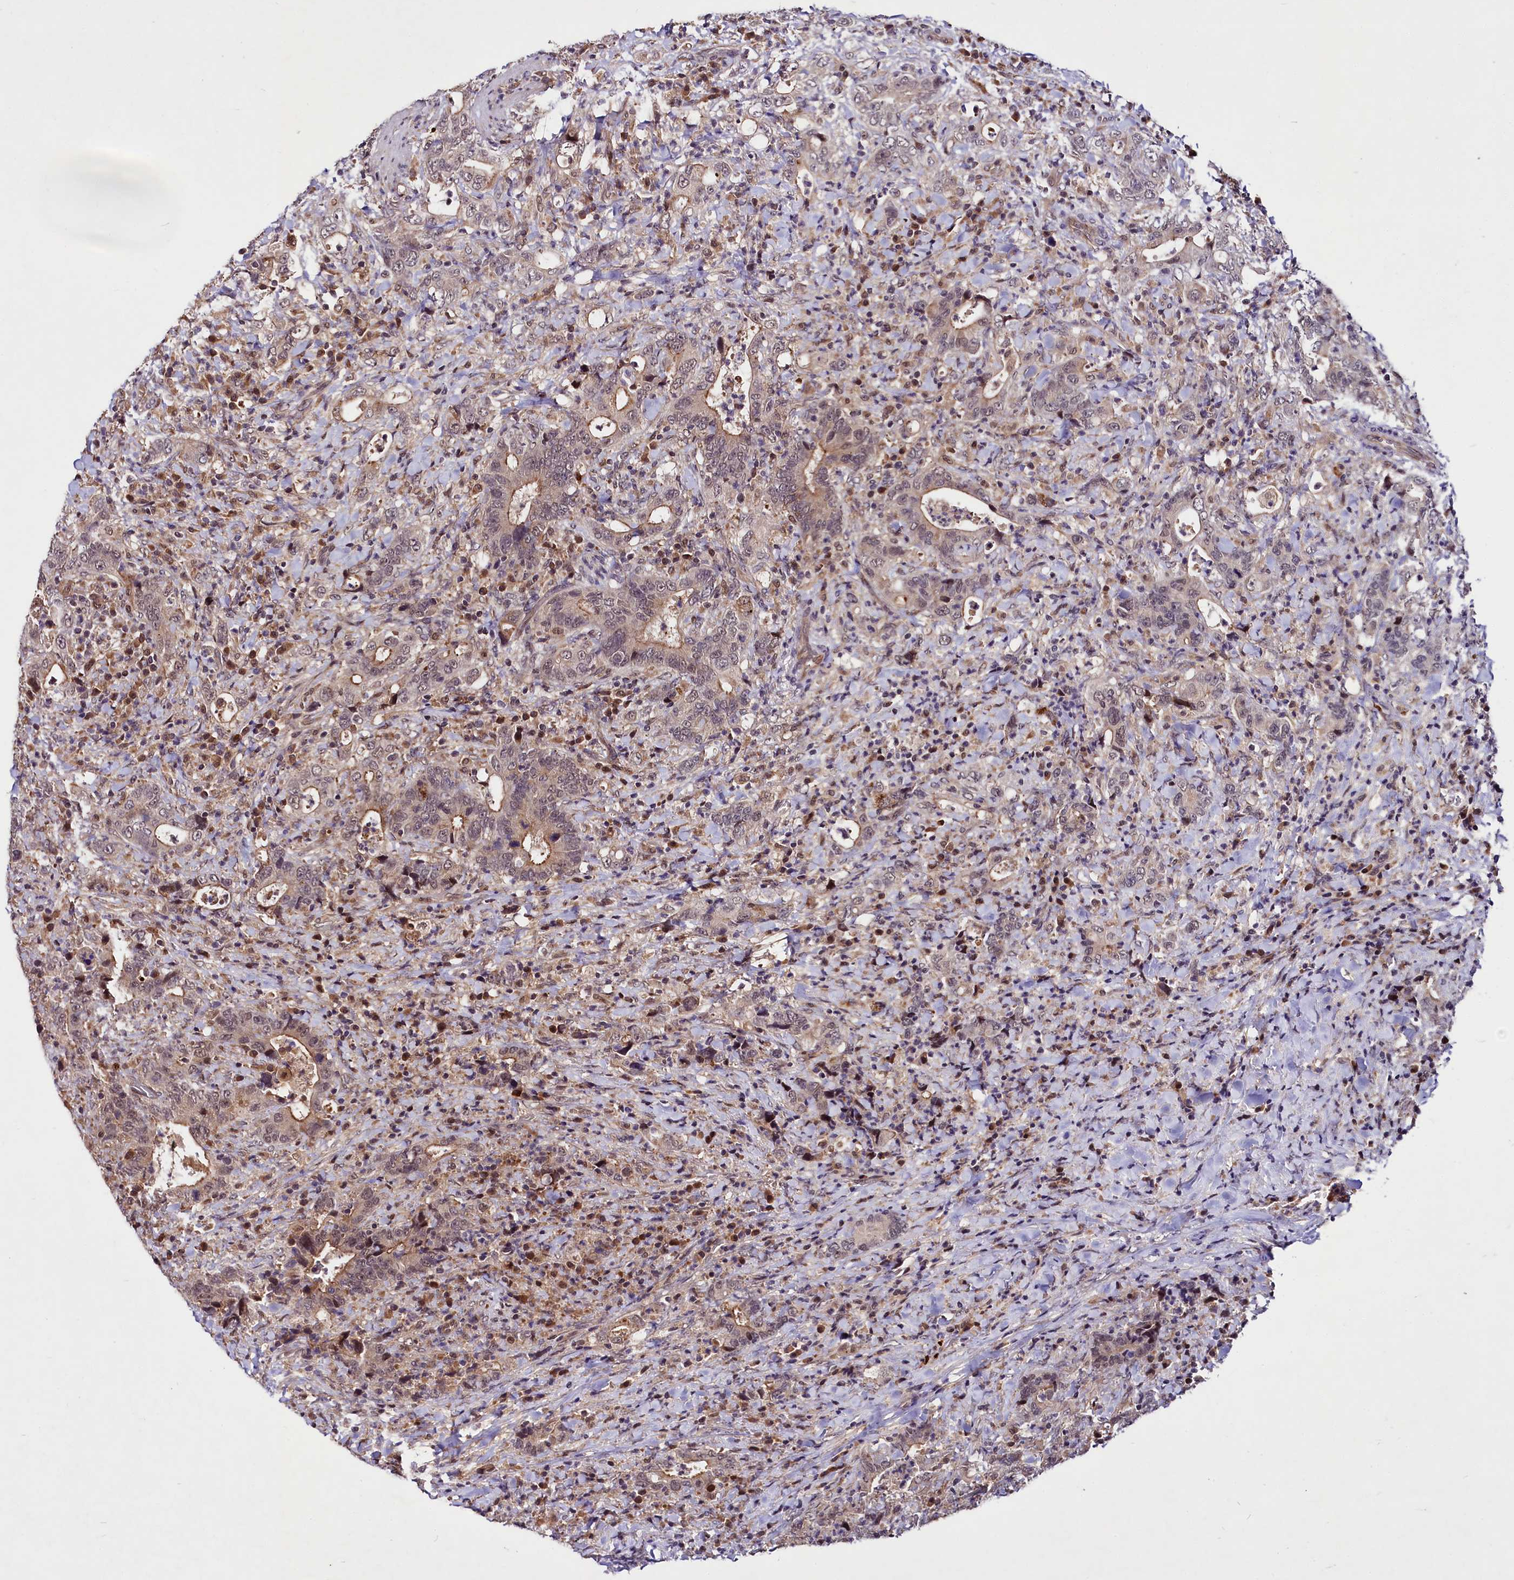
{"staining": {"intensity": "moderate", "quantity": "25%-75%", "location": "cytoplasmic/membranous,nuclear"}, "tissue": "colorectal cancer", "cell_type": "Tumor cells", "image_type": "cancer", "snomed": [{"axis": "morphology", "description": "Adenocarcinoma, NOS"}, {"axis": "topography", "description": "Colon"}], "caption": "Colorectal cancer (adenocarcinoma) stained with DAB (3,3'-diaminobenzidine) immunohistochemistry exhibits medium levels of moderate cytoplasmic/membranous and nuclear expression in about 25%-75% of tumor cells.", "gene": "UBE3A", "patient": {"sex": "female", "age": 75}}